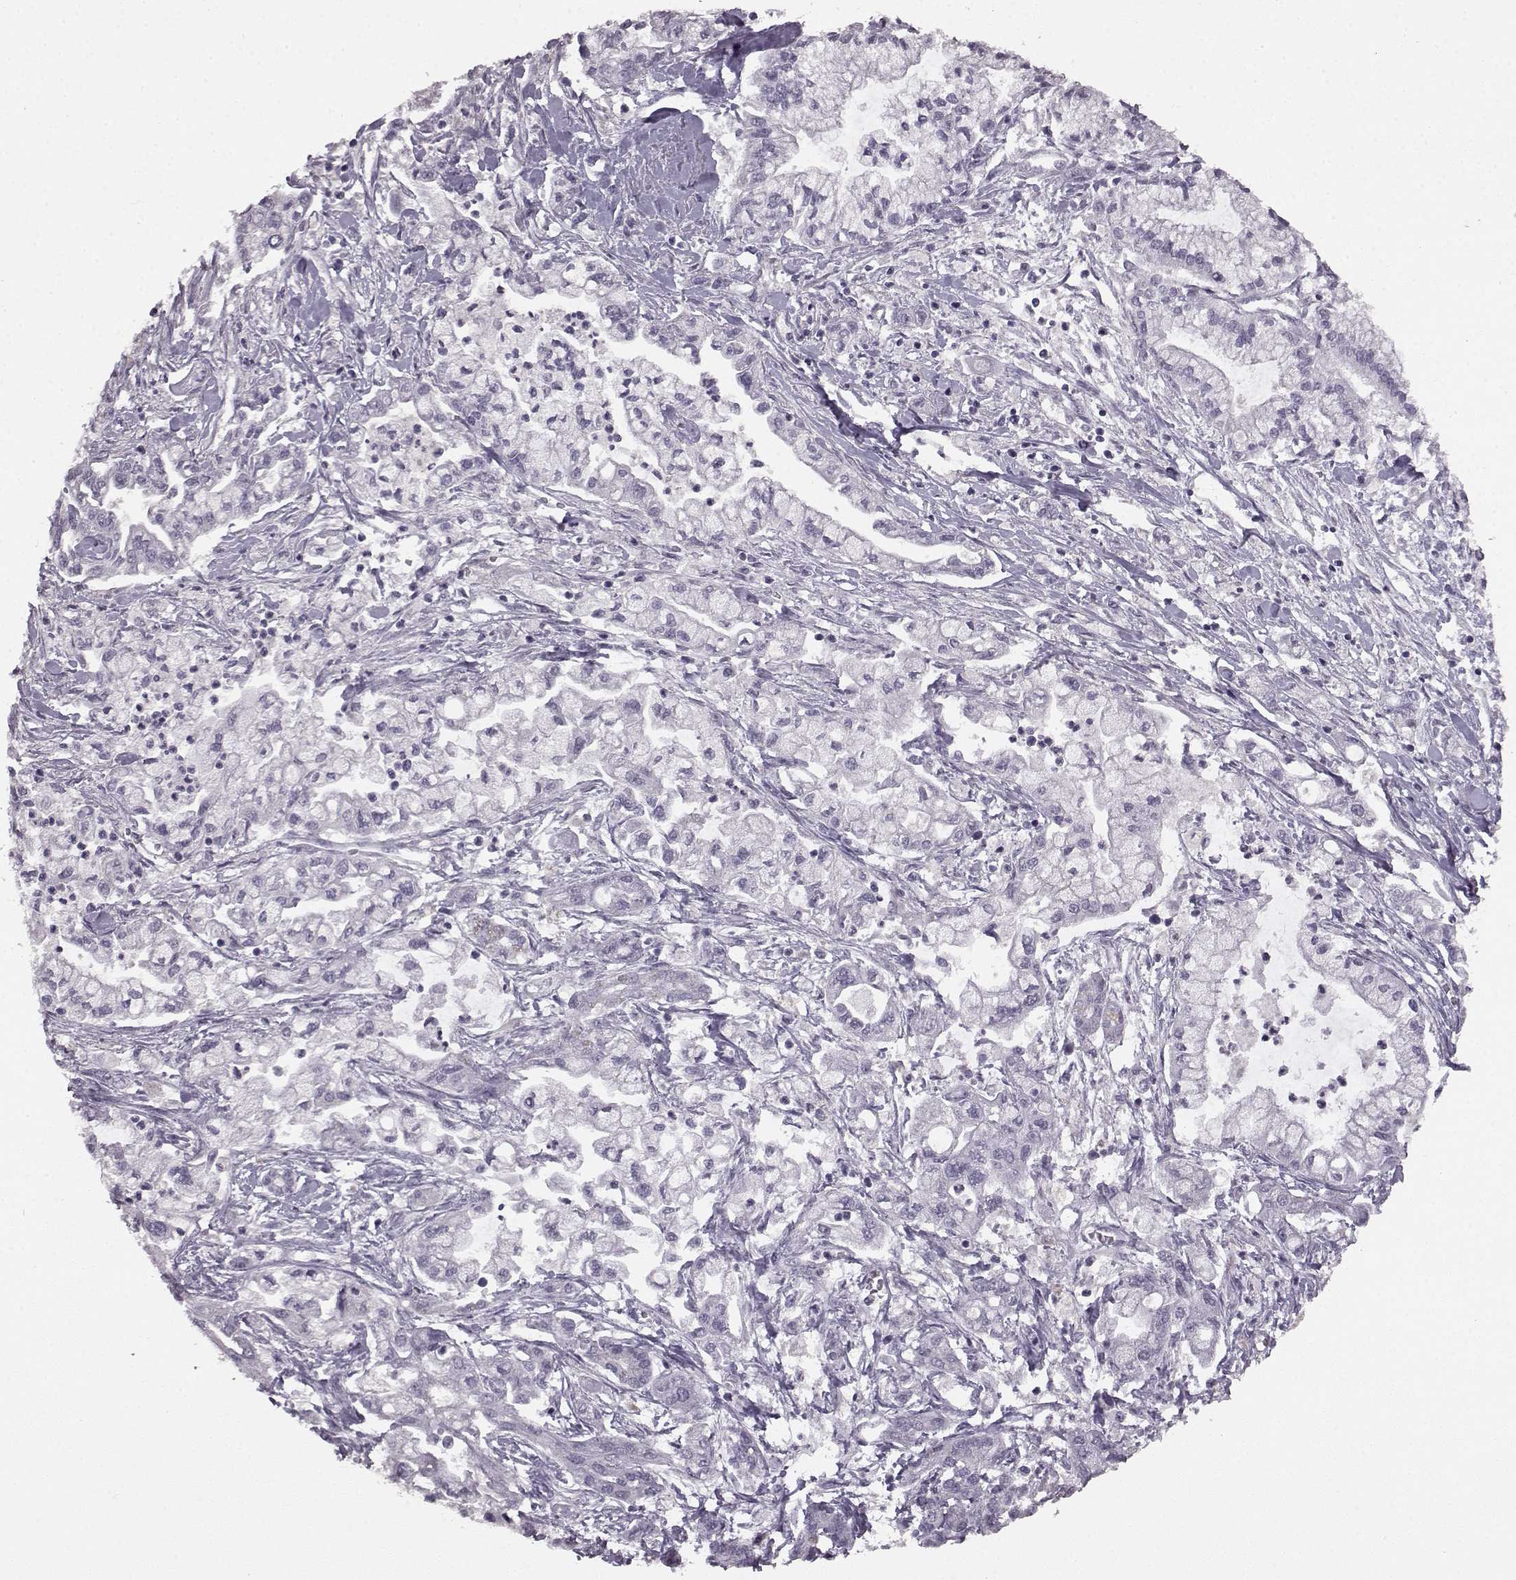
{"staining": {"intensity": "negative", "quantity": "none", "location": "none"}, "tissue": "pancreatic cancer", "cell_type": "Tumor cells", "image_type": "cancer", "snomed": [{"axis": "morphology", "description": "Adenocarcinoma, NOS"}, {"axis": "topography", "description": "Pancreas"}], "caption": "High magnification brightfield microscopy of pancreatic cancer (adenocarcinoma) stained with DAB (brown) and counterstained with hematoxylin (blue): tumor cells show no significant staining.", "gene": "LHB", "patient": {"sex": "male", "age": 54}}